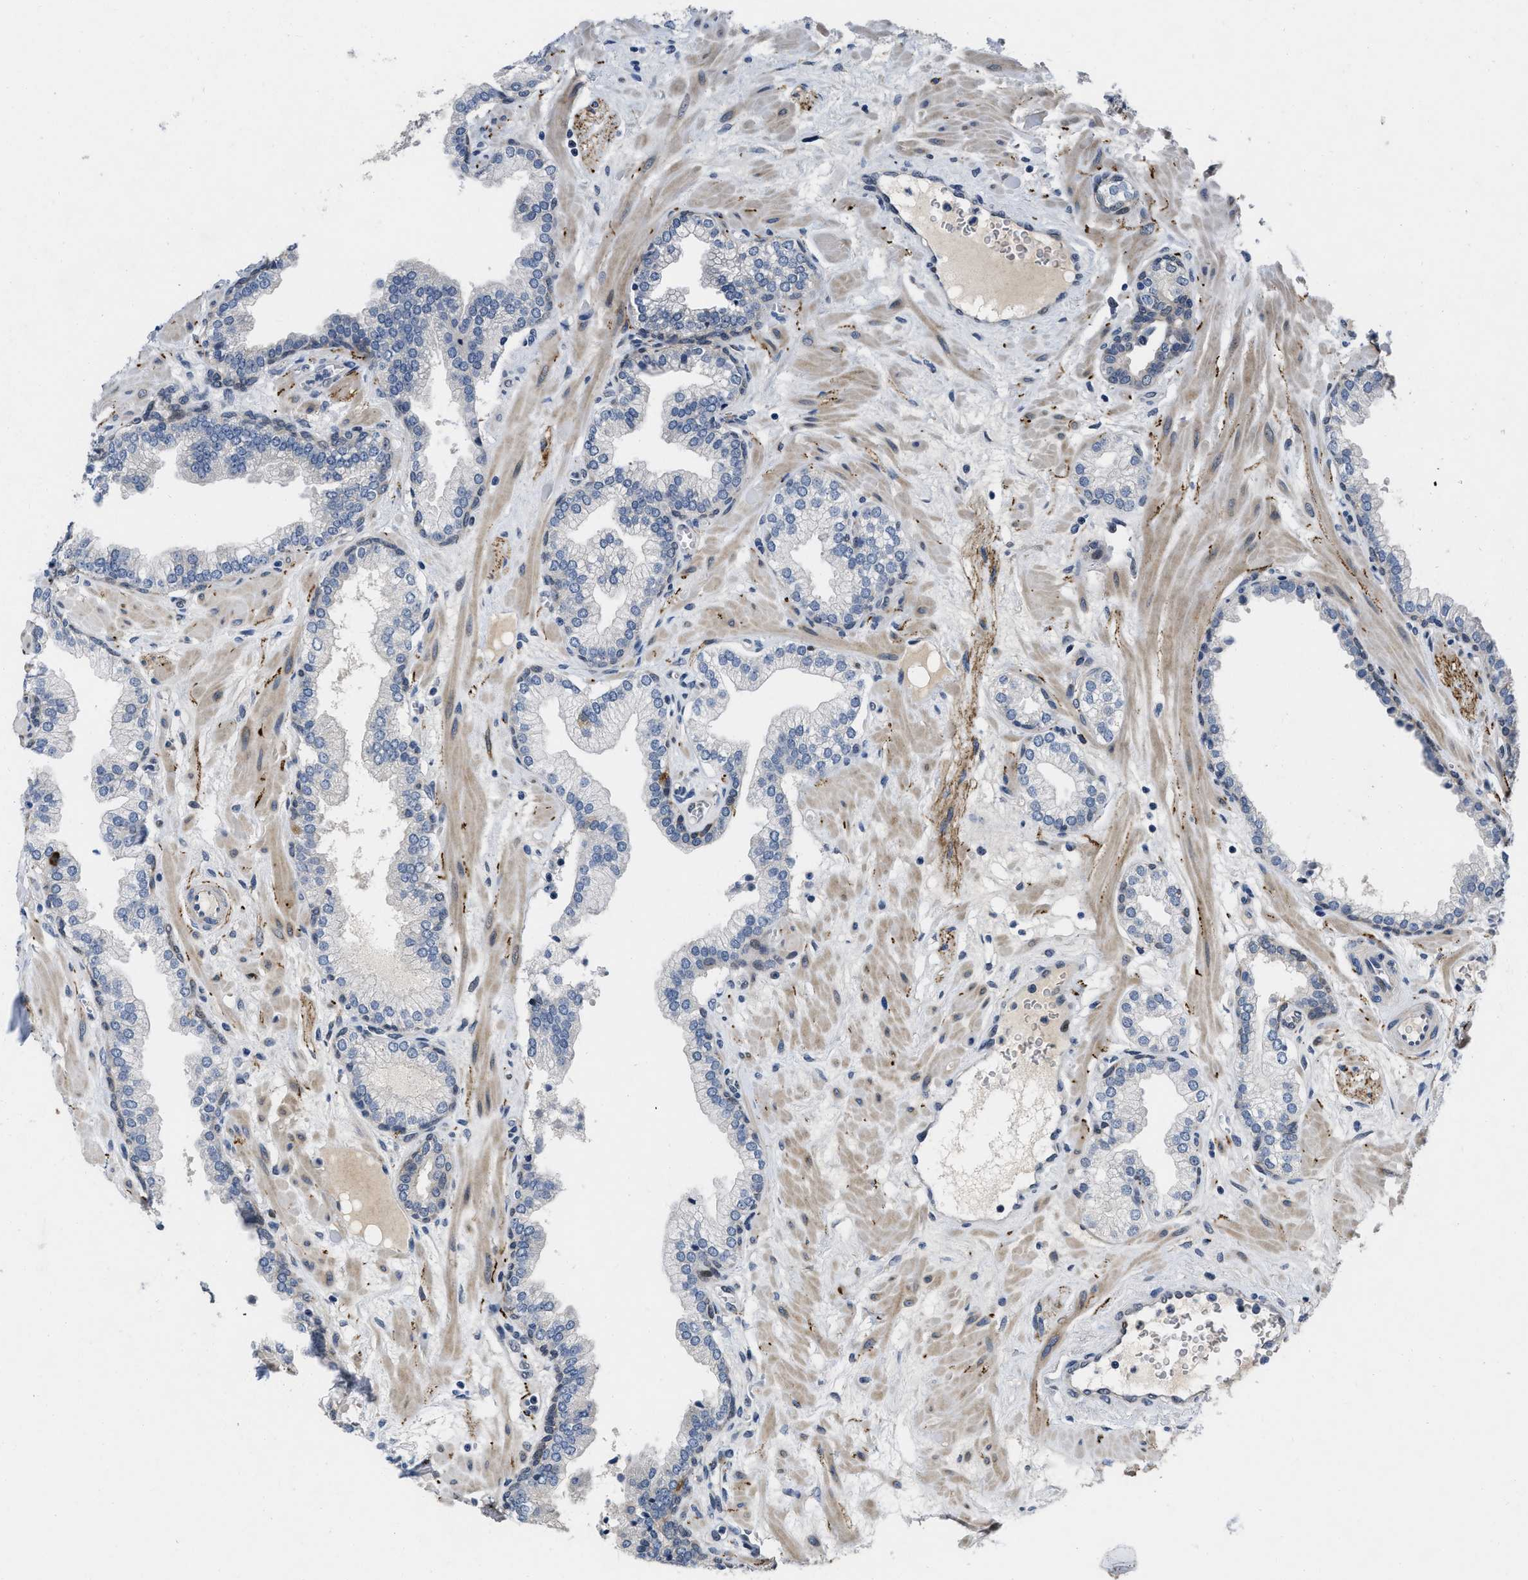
{"staining": {"intensity": "negative", "quantity": "none", "location": "none"}, "tissue": "prostate", "cell_type": "Glandular cells", "image_type": "normal", "snomed": [{"axis": "morphology", "description": "Normal tissue, NOS"}, {"axis": "morphology", "description": "Urothelial carcinoma, Low grade"}, {"axis": "topography", "description": "Urinary bladder"}, {"axis": "topography", "description": "Prostate"}], "caption": "Image shows no significant protein positivity in glandular cells of normal prostate. The staining is performed using DAB (3,3'-diaminobenzidine) brown chromogen with nuclei counter-stained in using hematoxylin.", "gene": "VIP", "patient": {"sex": "male", "age": 60}}